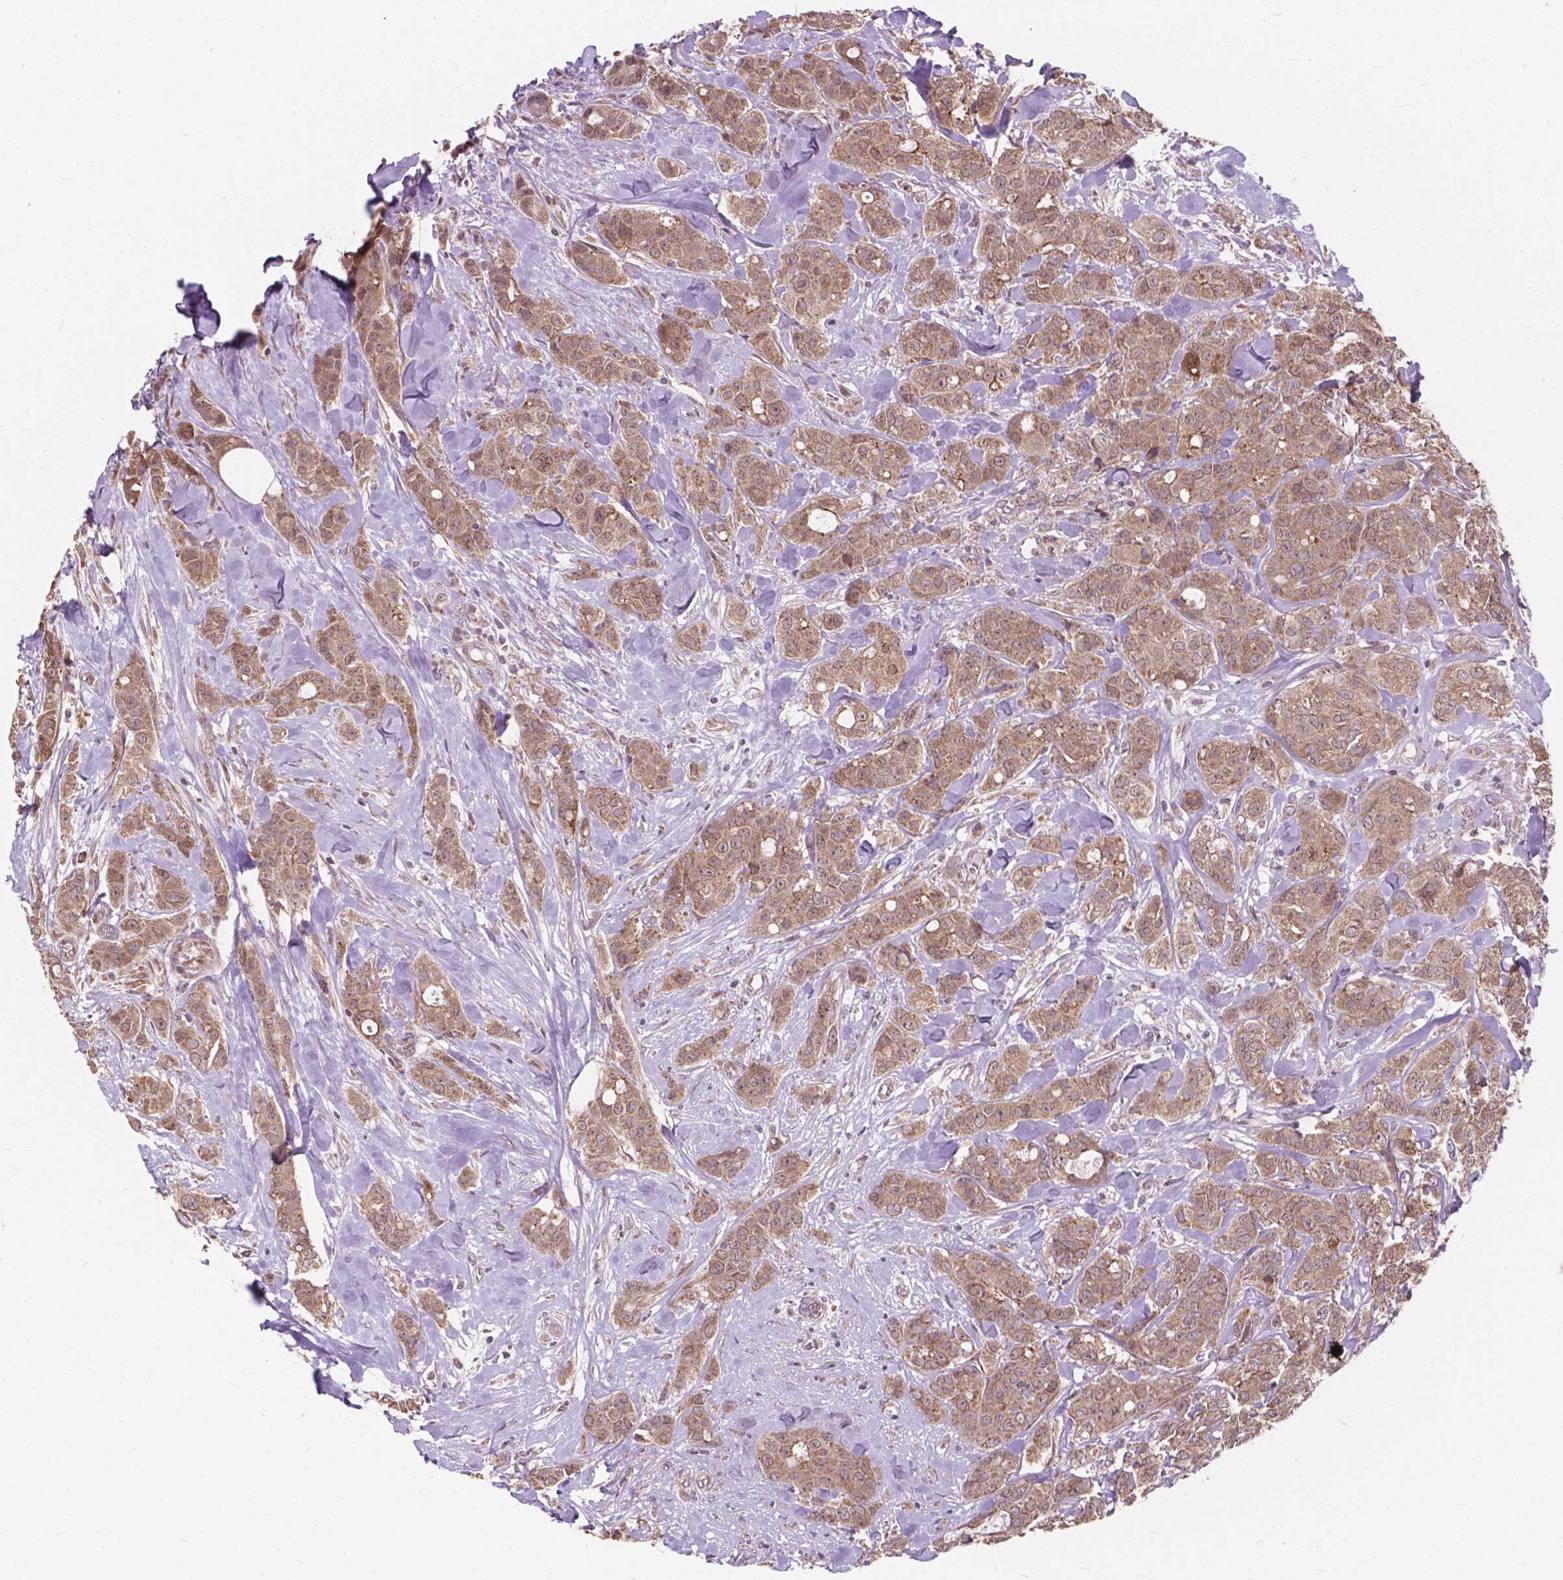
{"staining": {"intensity": "weak", "quantity": ">75%", "location": "cytoplasmic/membranous"}, "tissue": "breast cancer", "cell_type": "Tumor cells", "image_type": "cancer", "snomed": [{"axis": "morphology", "description": "Duct carcinoma"}, {"axis": "topography", "description": "Breast"}], "caption": "Breast cancer (infiltrating ductal carcinoma) stained with a brown dye reveals weak cytoplasmic/membranous positive expression in approximately >75% of tumor cells.", "gene": "MRPL33", "patient": {"sex": "female", "age": 43}}